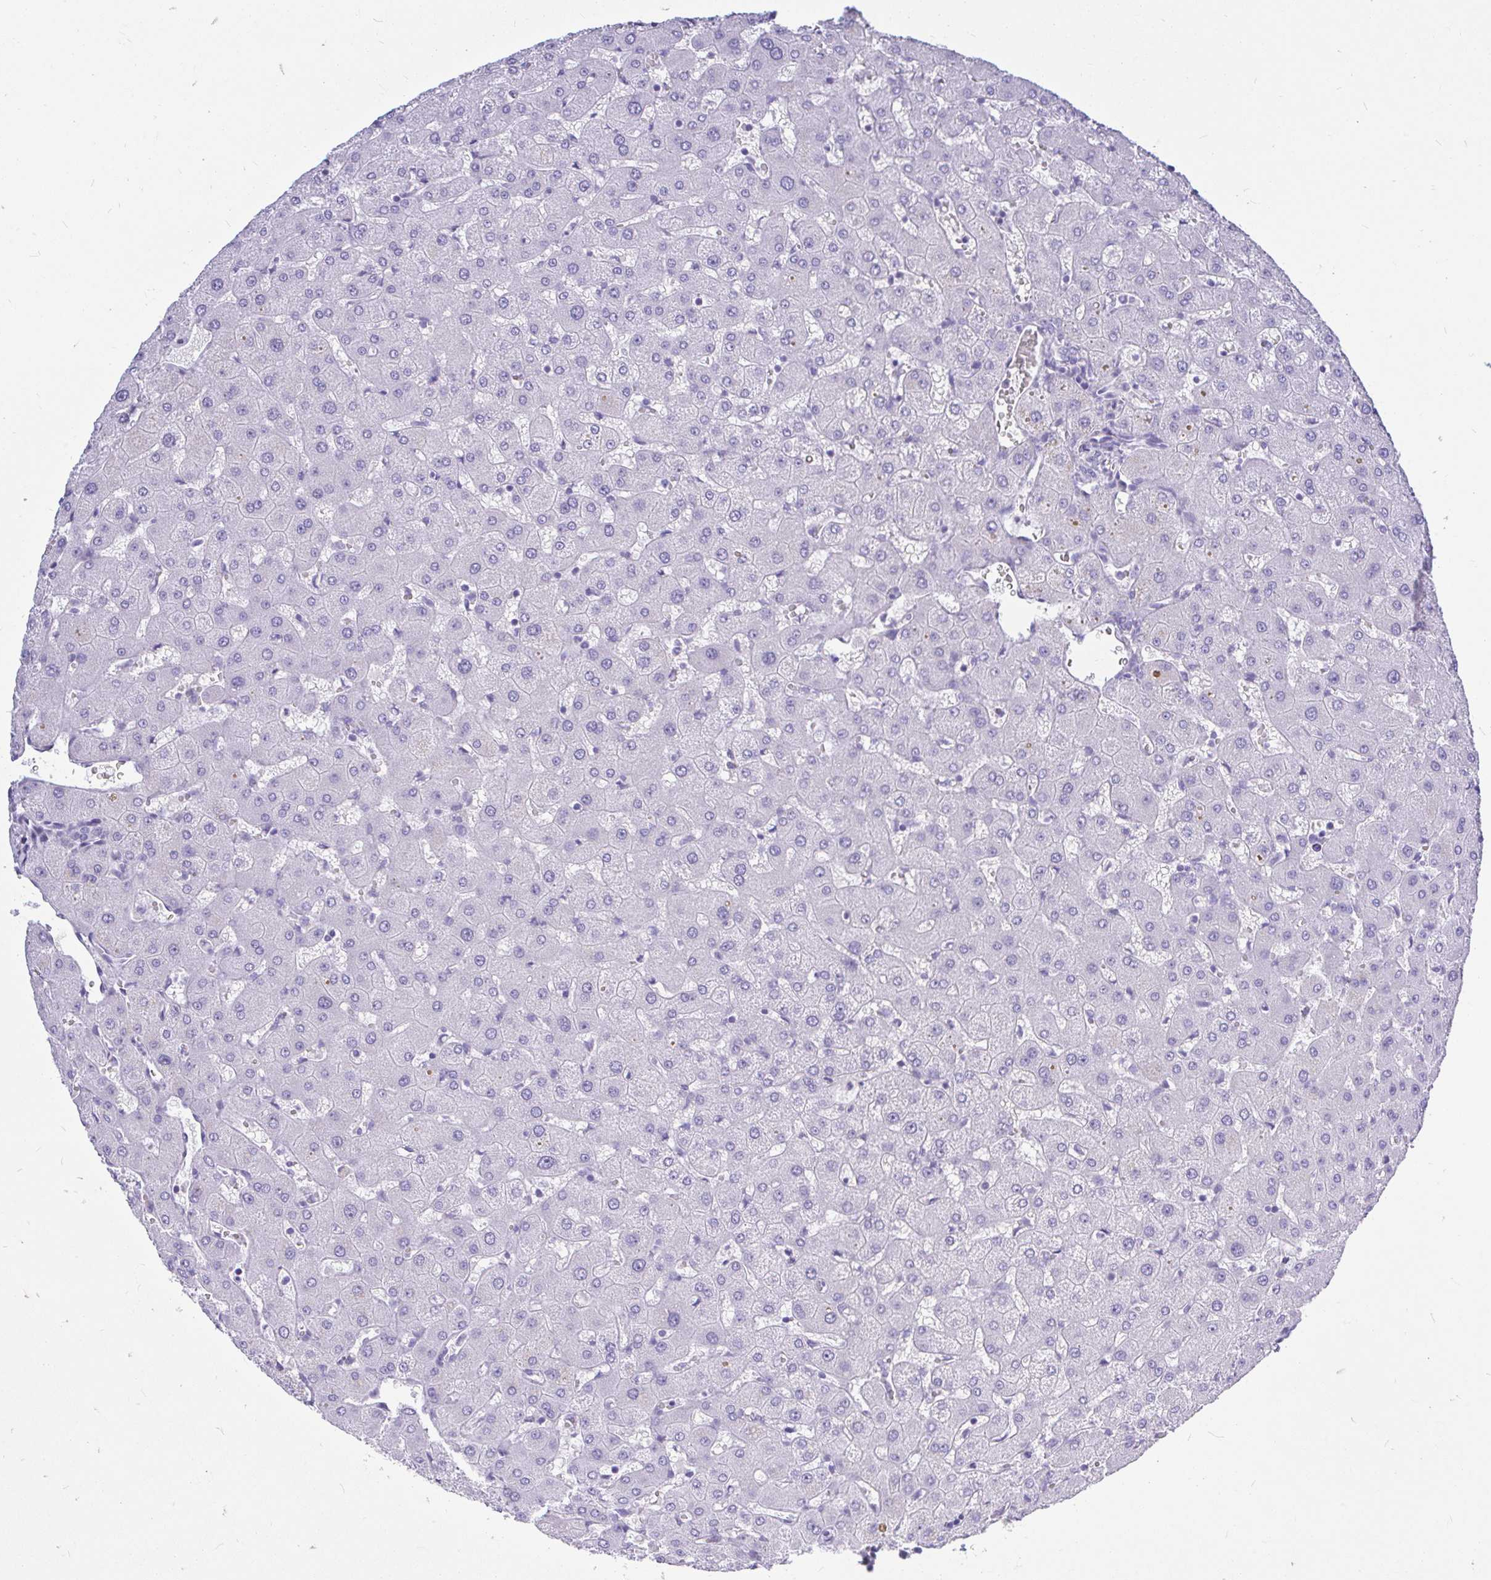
{"staining": {"intensity": "negative", "quantity": "none", "location": "none"}, "tissue": "liver", "cell_type": "Cholangiocytes", "image_type": "normal", "snomed": [{"axis": "morphology", "description": "Normal tissue, NOS"}, {"axis": "topography", "description": "Liver"}], "caption": "DAB (3,3'-diaminobenzidine) immunohistochemical staining of benign liver reveals no significant positivity in cholangiocytes. Nuclei are stained in blue.", "gene": "MAP1LC3A", "patient": {"sex": "female", "age": 63}}